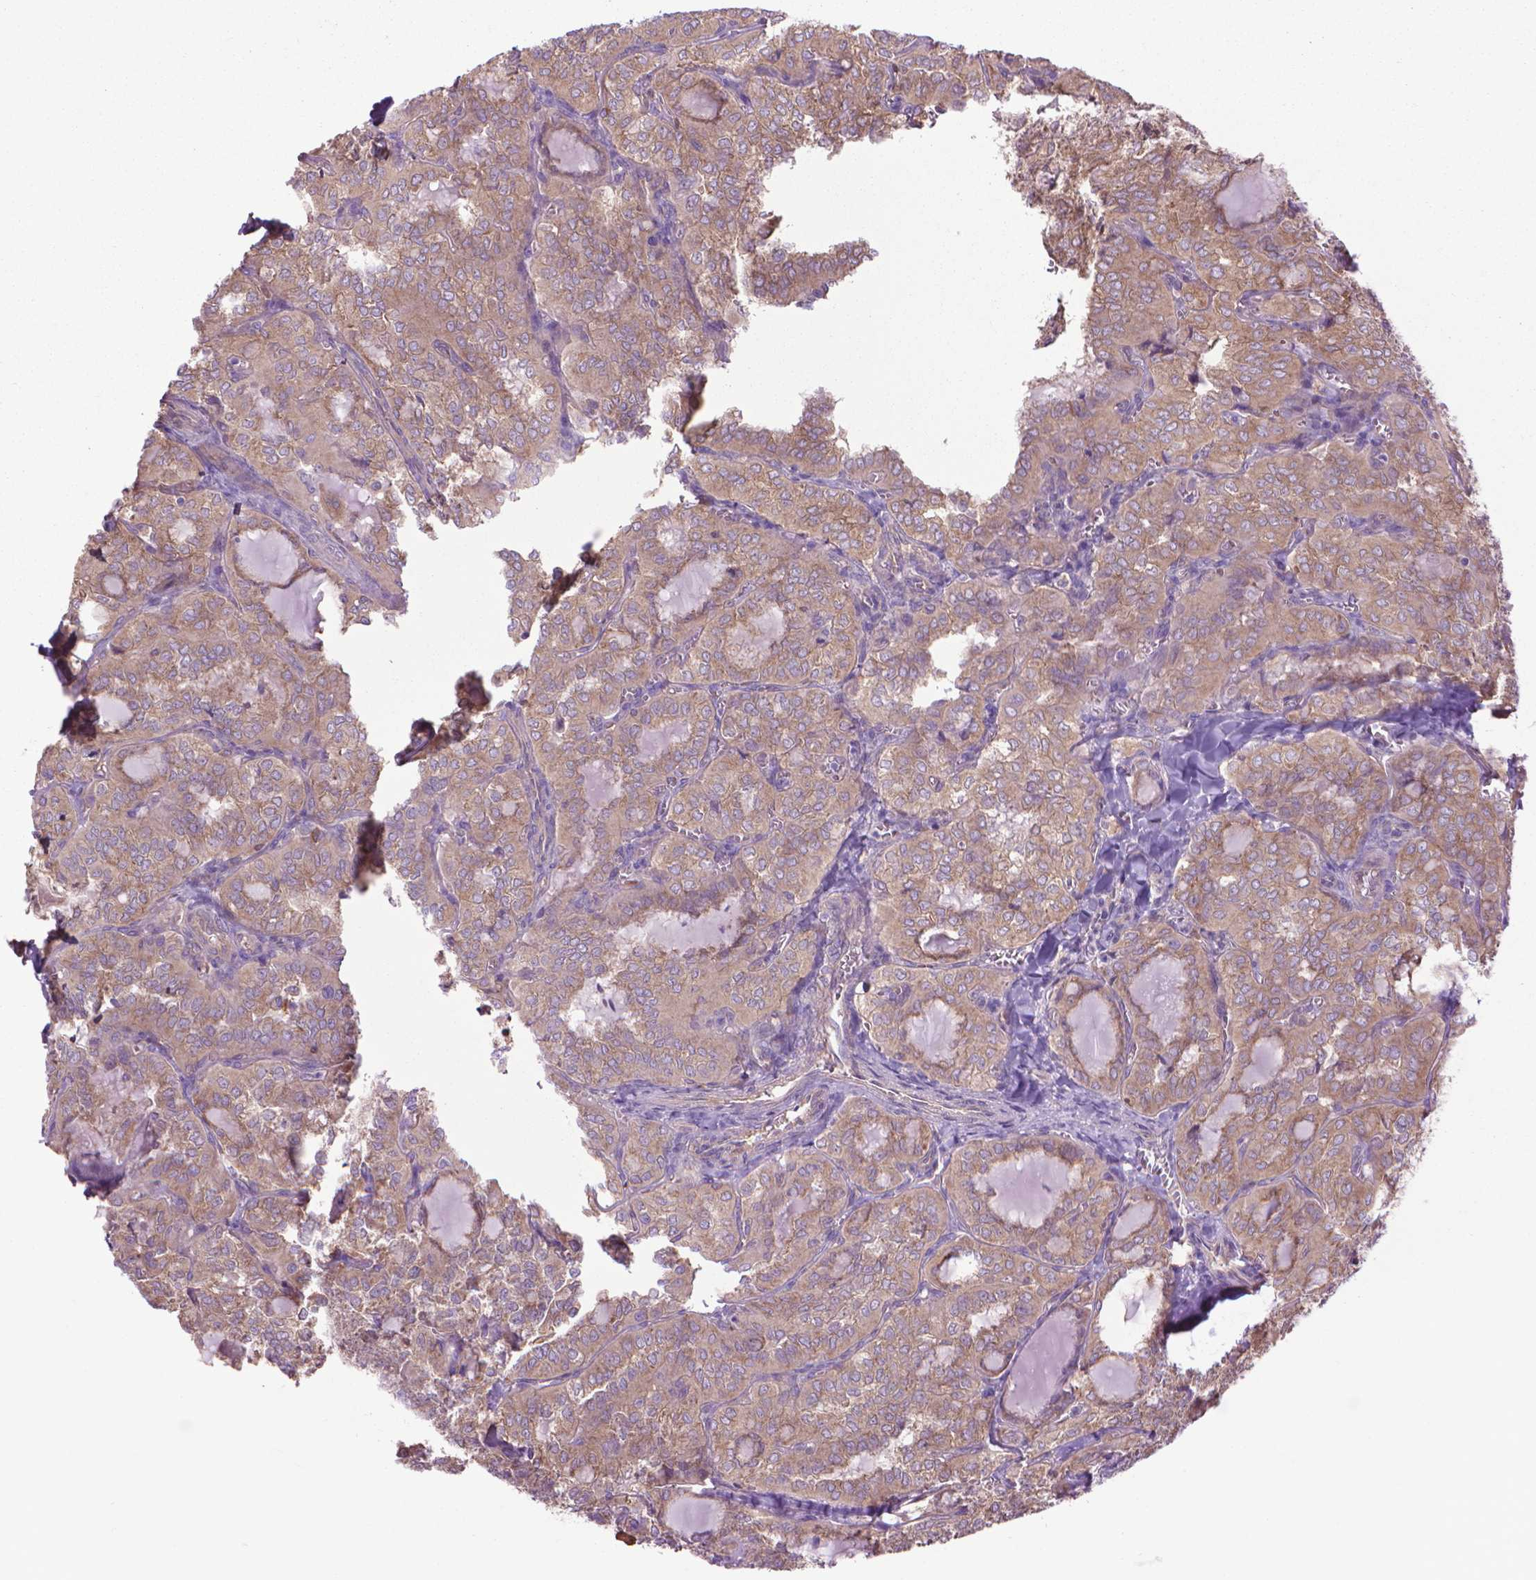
{"staining": {"intensity": "weak", "quantity": "<25%", "location": "cytoplasmic/membranous"}, "tissue": "thyroid cancer", "cell_type": "Tumor cells", "image_type": "cancer", "snomed": [{"axis": "morphology", "description": "Papillary adenocarcinoma, NOS"}, {"axis": "topography", "description": "Thyroid gland"}], "caption": "Tumor cells show no significant expression in papillary adenocarcinoma (thyroid). The staining was performed using DAB to visualize the protein expression in brown, while the nuclei were stained in blue with hematoxylin (Magnification: 20x).", "gene": "CORO1B", "patient": {"sex": "female", "age": 41}}